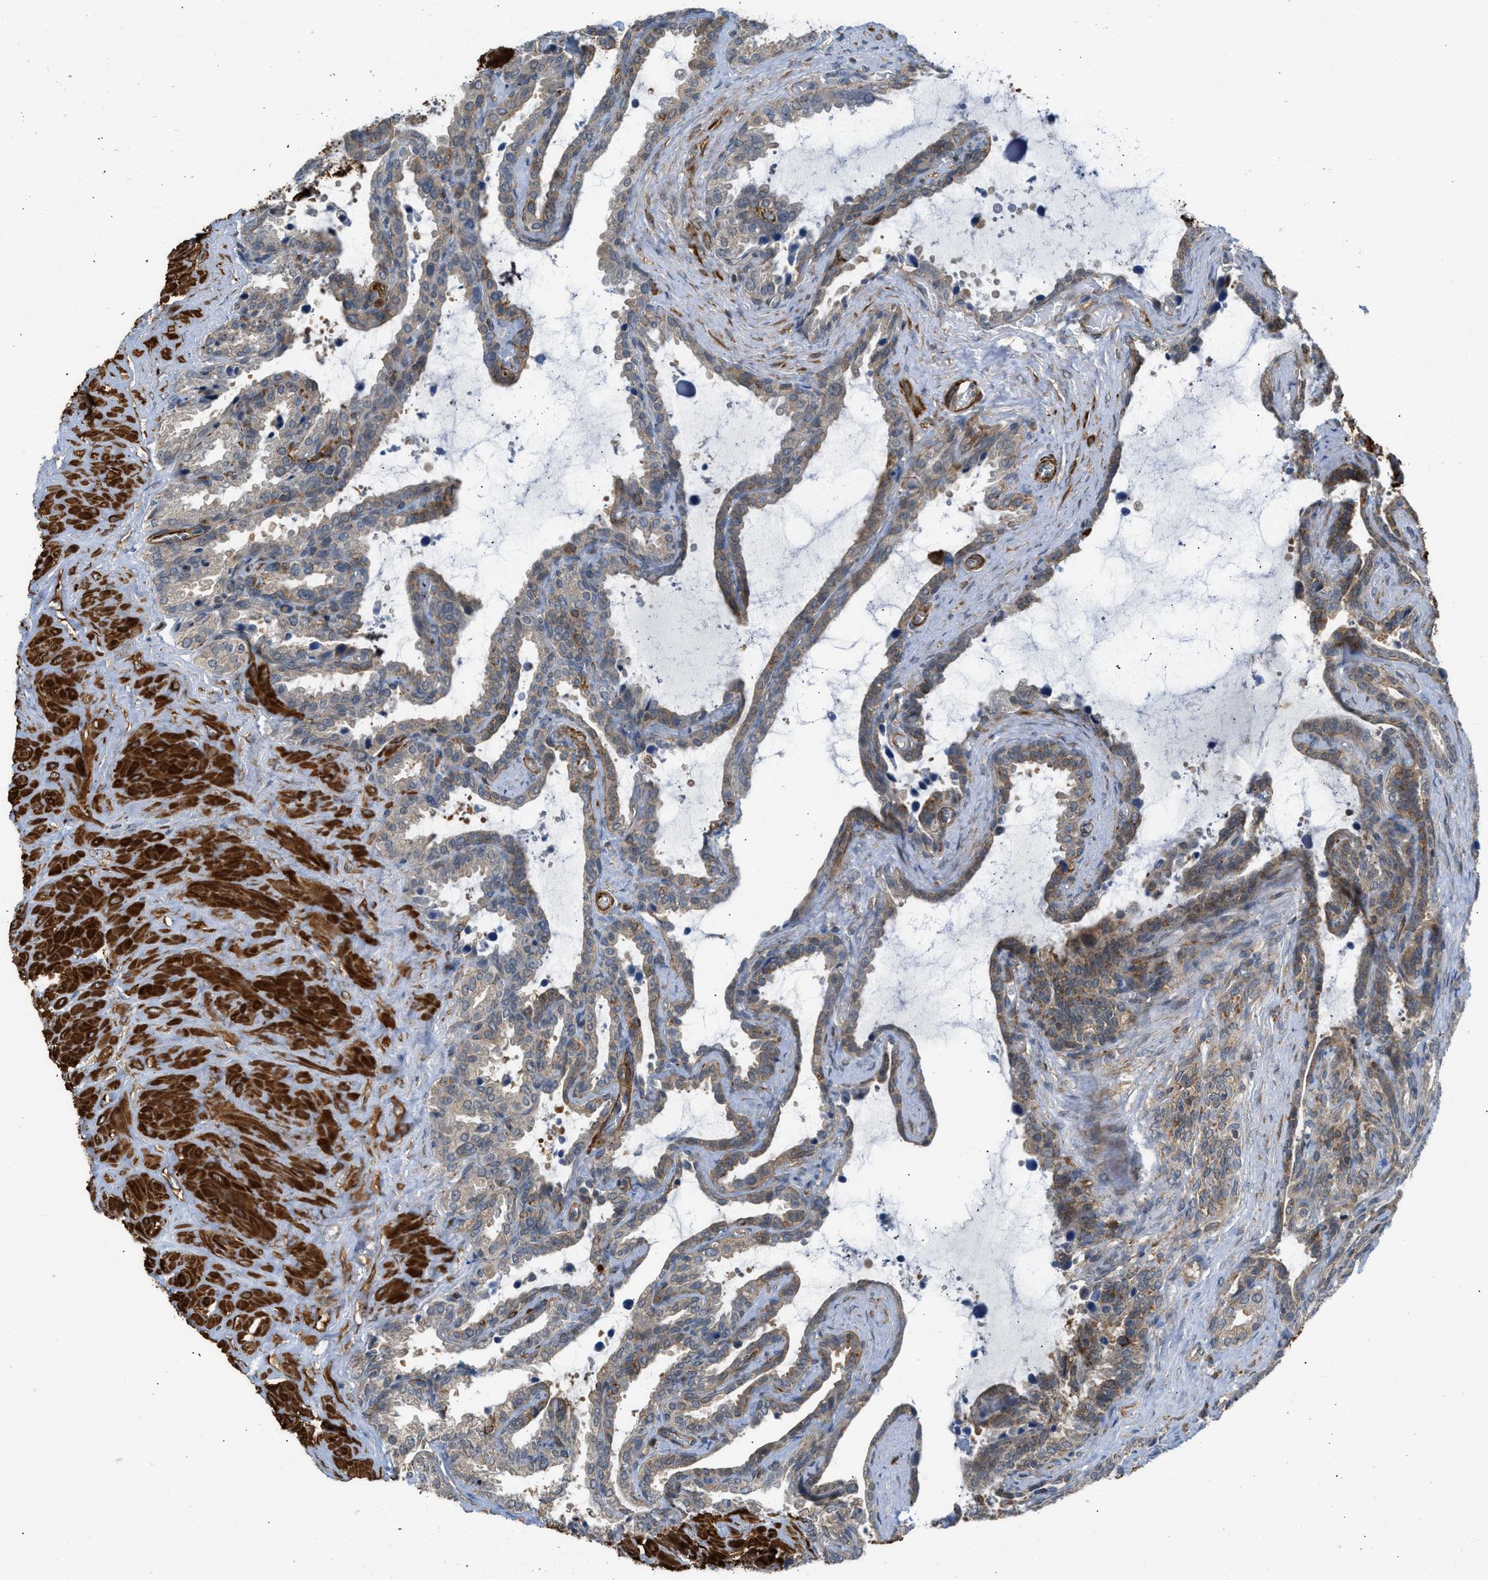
{"staining": {"intensity": "weak", "quantity": "25%-75%", "location": "cytoplasmic/membranous"}, "tissue": "seminal vesicle", "cell_type": "Glandular cells", "image_type": "normal", "snomed": [{"axis": "morphology", "description": "Normal tissue, NOS"}, {"axis": "topography", "description": "Seminal veicle"}], "caption": "Benign seminal vesicle displays weak cytoplasmic/membranous staining in approximately 25%-75% of glandular cells, visualized by immunohistochemistry.", "gene": "SESN2", "patient": {"sex": "male", "age": 46}}